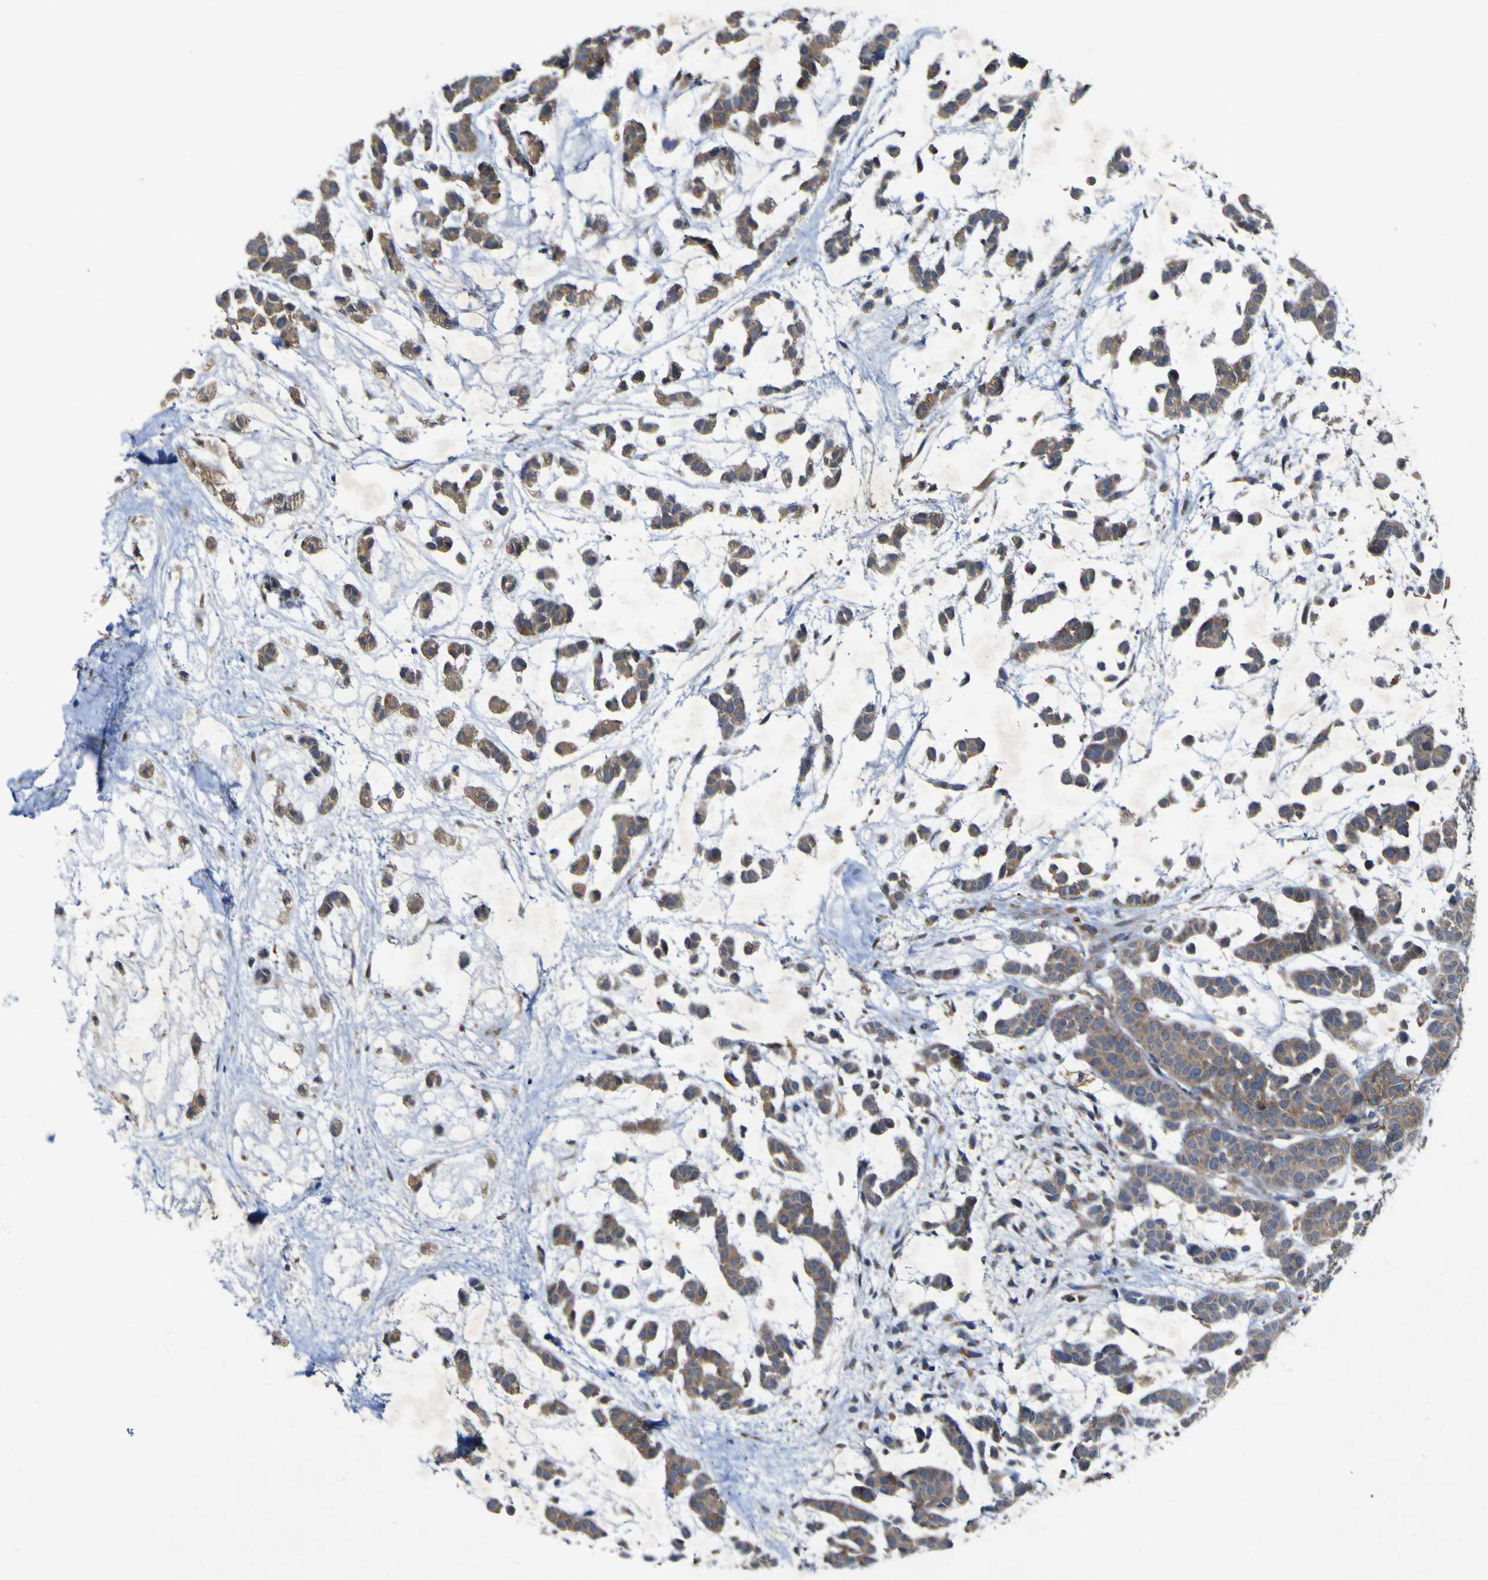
{"staining": {"intensity": "moderate", "quantity": ">75%", "location": "cytoplasmic/membranous"}, "tissue": "head and neck cancer", "cell_type": "Tumor cells", "image_type": "cancer", "snomed": [{"axis": "morphology", "description": "Adenocarcinoma, NOS"}, {"axis": "morphology", "description": "Adenoma, NOS"}, {"axis": "topography", "description": "Head-Neck"}], "caption": "Protein expression analysis of head and neck adenoma shows moderate cytoplasmic/membranous staining in approximately >75% of tumor cells.", "gene": "IRAK2", "patient": {"sex": "female", "age": 55}}